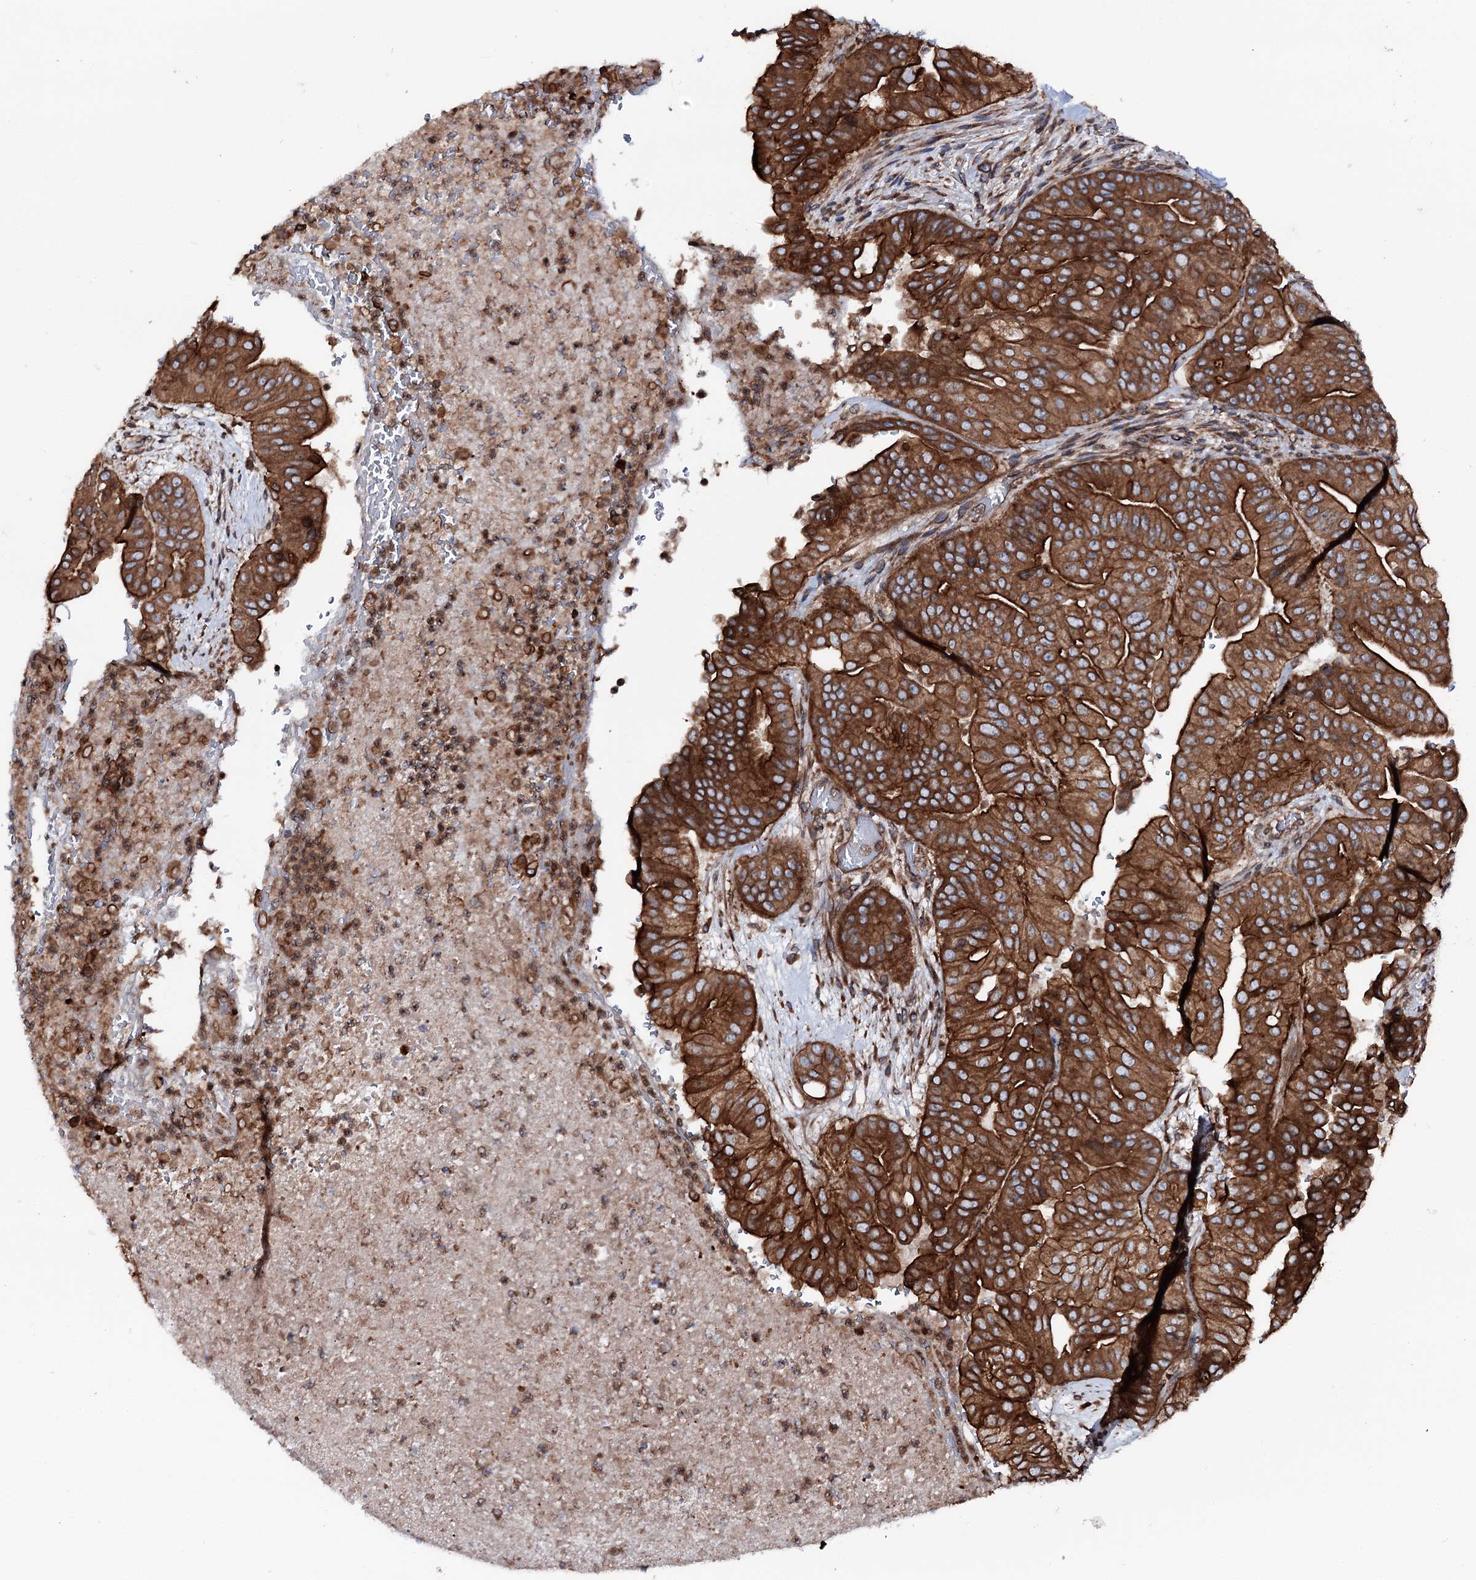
{"staining": {"intensity": "strong", "quantity": ">75%", "location": "cytoplasmic/membranous,nuclear"}, "tissue": "pancreatic cancer", "cell_type": "Tumor cells", "image_type": "cancer", "snomed": [{"axis": "morphology", "description": "Adenocarcinoma, NOS"}, {"axis": "topography", "description": "Pancreas"}], "caption": "Protein staining reveals strong cytoplasmic/membranous and nuclear expression in approximately >75% of tumor cells in pancreatic adenocarcinoma.", "gene": "FGFR1OP2", "patient": {"sex": "female", "age": 77}}